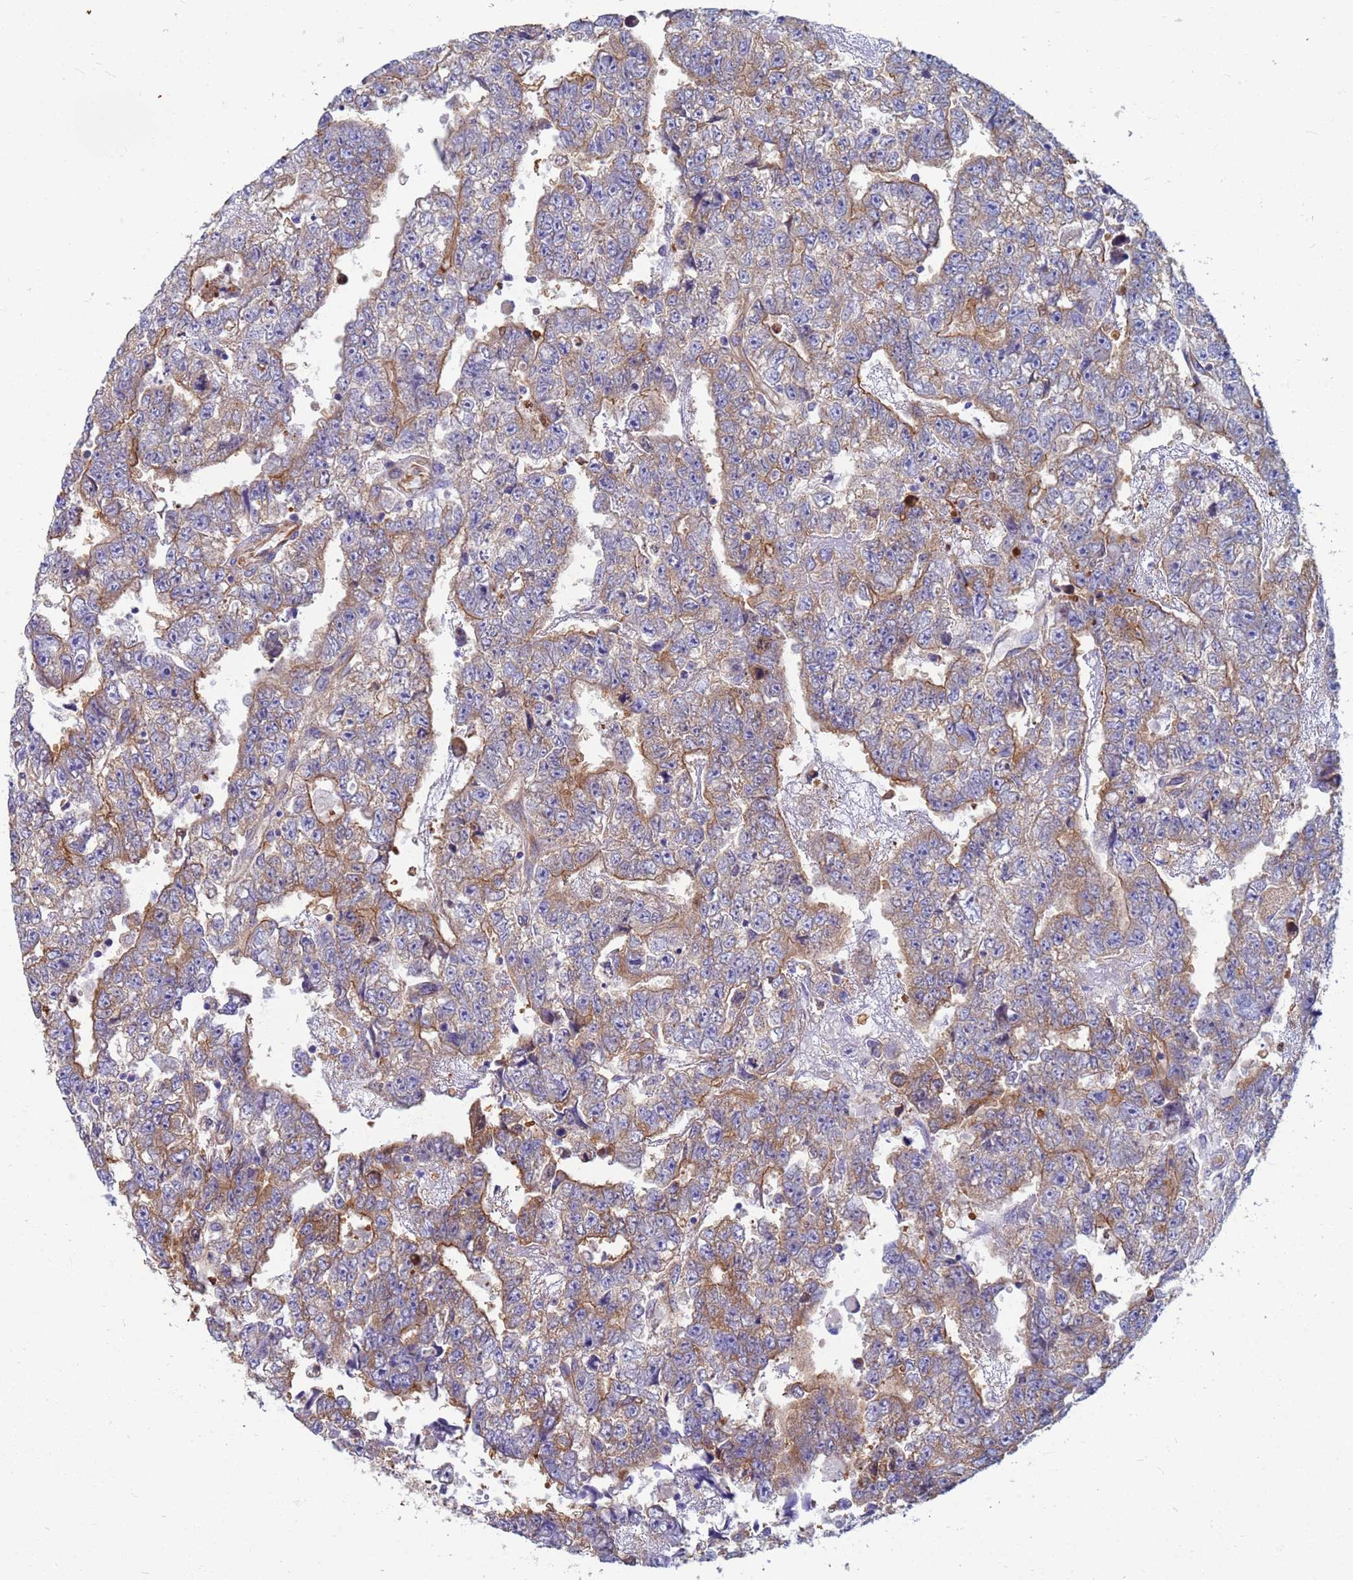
{"staining": {"intensity": "moderate", "quantity": "25%-75%", "location": "cytoplasmic/membranous"}, "tissue": "testis cancer", "cell_type": "Tumor cells", "image_type": "cancer", "snomed": [{"axis": "morphology", "description": "Carcinoma, Embryonal, NOS"}, {"axis": "topography", "description": "Testis"}], "caption": "This image exhibits IHC staining of testis cancer (embryonal carcinoma), with medium moderate cytoplasmic/membranous positivity in about 25%-75% of tumor cells.", "gene": "EEA1", "patient": {"sex": "male", "age": 25}}